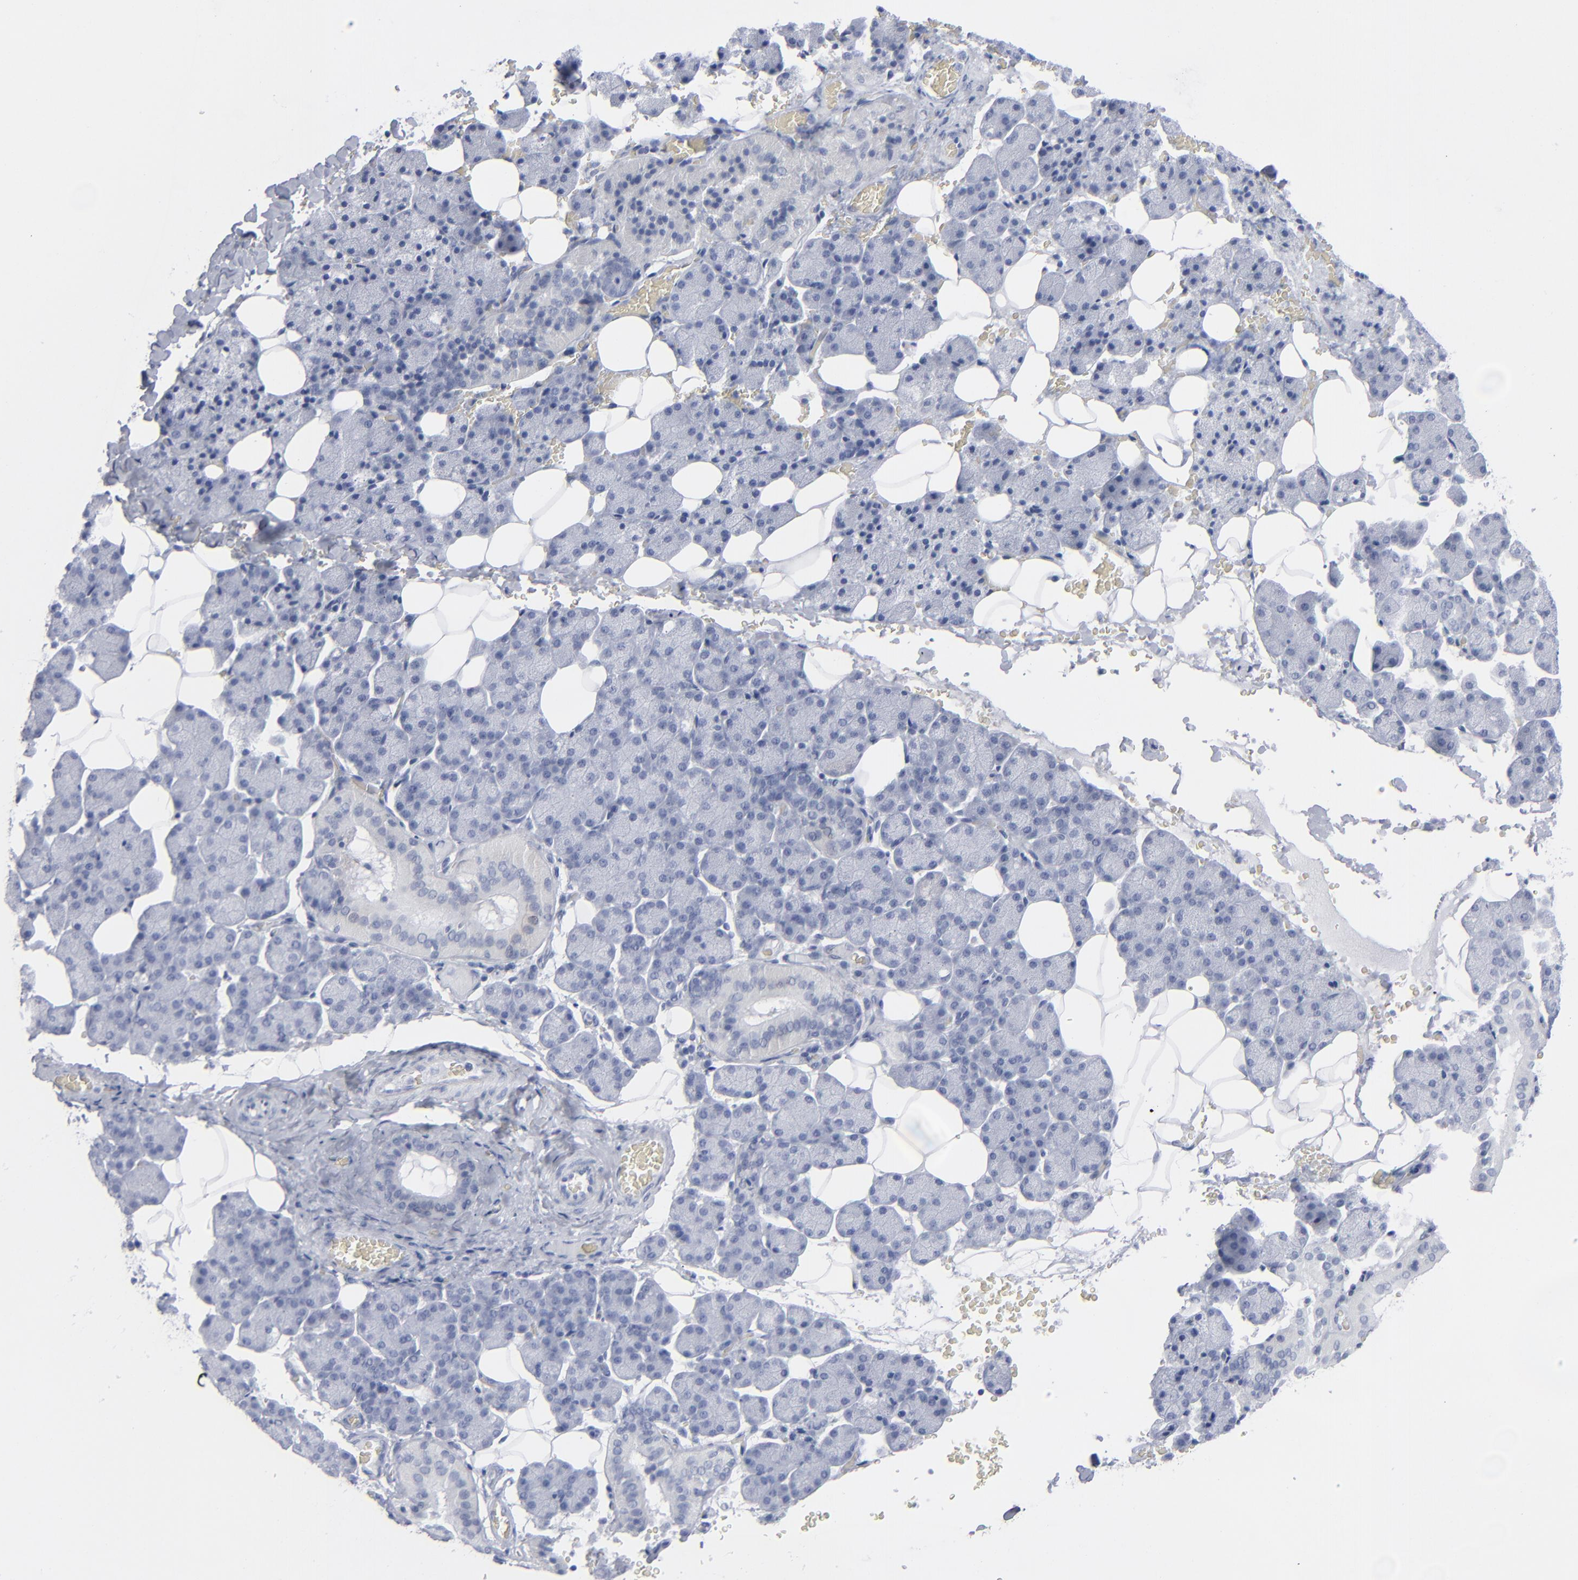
{"staining": {"intensity": "negative", "quantity": "none", "location": "none"}, "tissue": "salivary gland", "cell_type": "Glandular cells", "image_type": "normal", "snomed": [{"axis": "morphology", "description": "Normal tissue, NOS"}, {"axis": "topography", "description": "Lymph node"}, {"axis": "topography", "description": "Salivary gland"}], "caption": "Immunohistochemistry image of benign salivary gland: human salivary gland stained with DAB displays no significant protein expression in glandular cells.", "gene": "MSLN", "patient": {"sex": "male", "age": 8}}